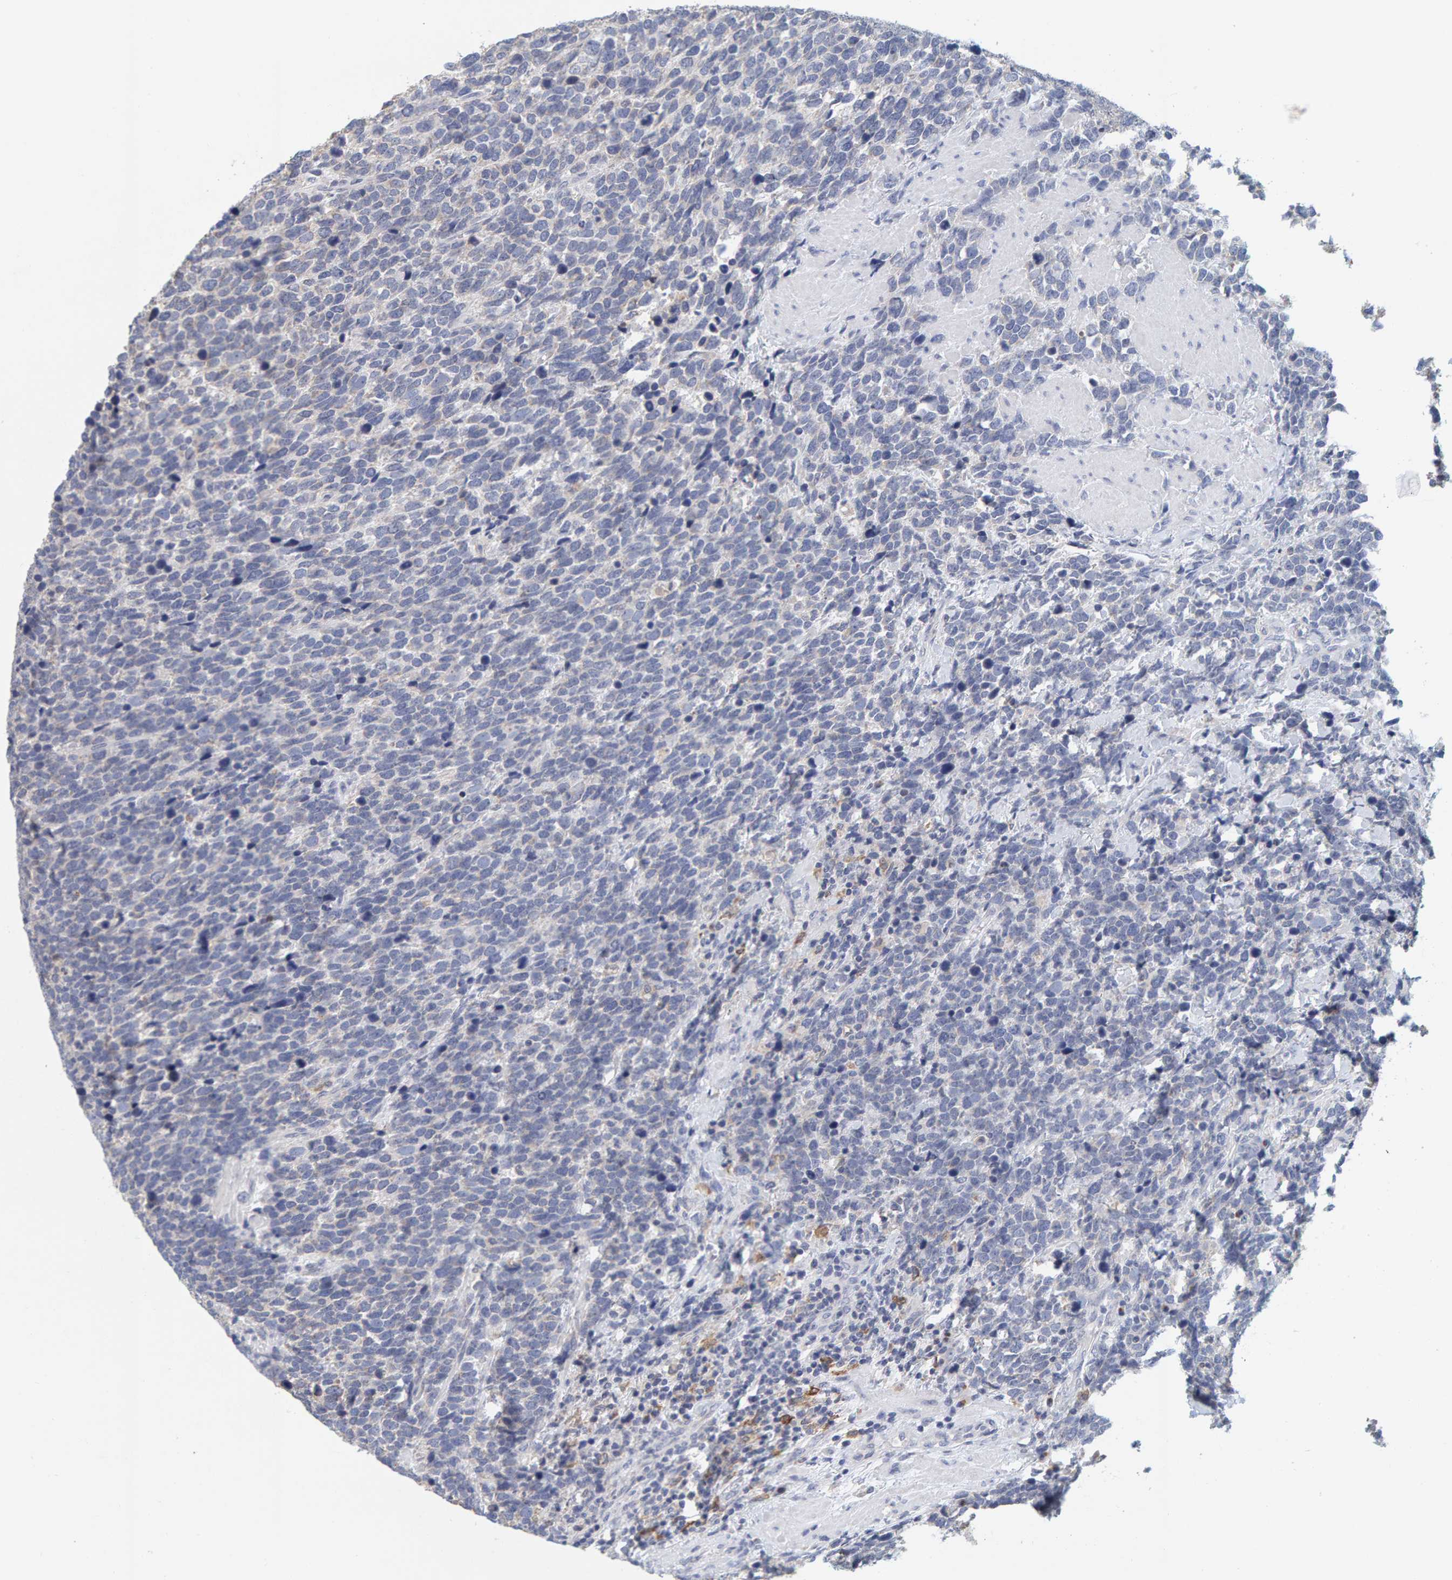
{"staining": {"intensity": "negative", "quantity": "none", "location": "none"}, "tissue": "urothelial cancer", "cell_type": "Tumor cells", "image_type": "cancer", "snomed": [{"axis": "morphology", "description": "Urothelial carcinoma, High grade"}, {"axis": "topography", "description": "Urinary bladder"}], "caption": "Immunohistochemistry (IHC) image of neoplastic tissue: human urothelial cancer stained with DAB reveals no significant protein staining in tumor cells. (DAB immunohistochemistry with hematoxylin counter stain).", "gene": "SGPL1", "patient": {"sex": "female", "age": 82}}